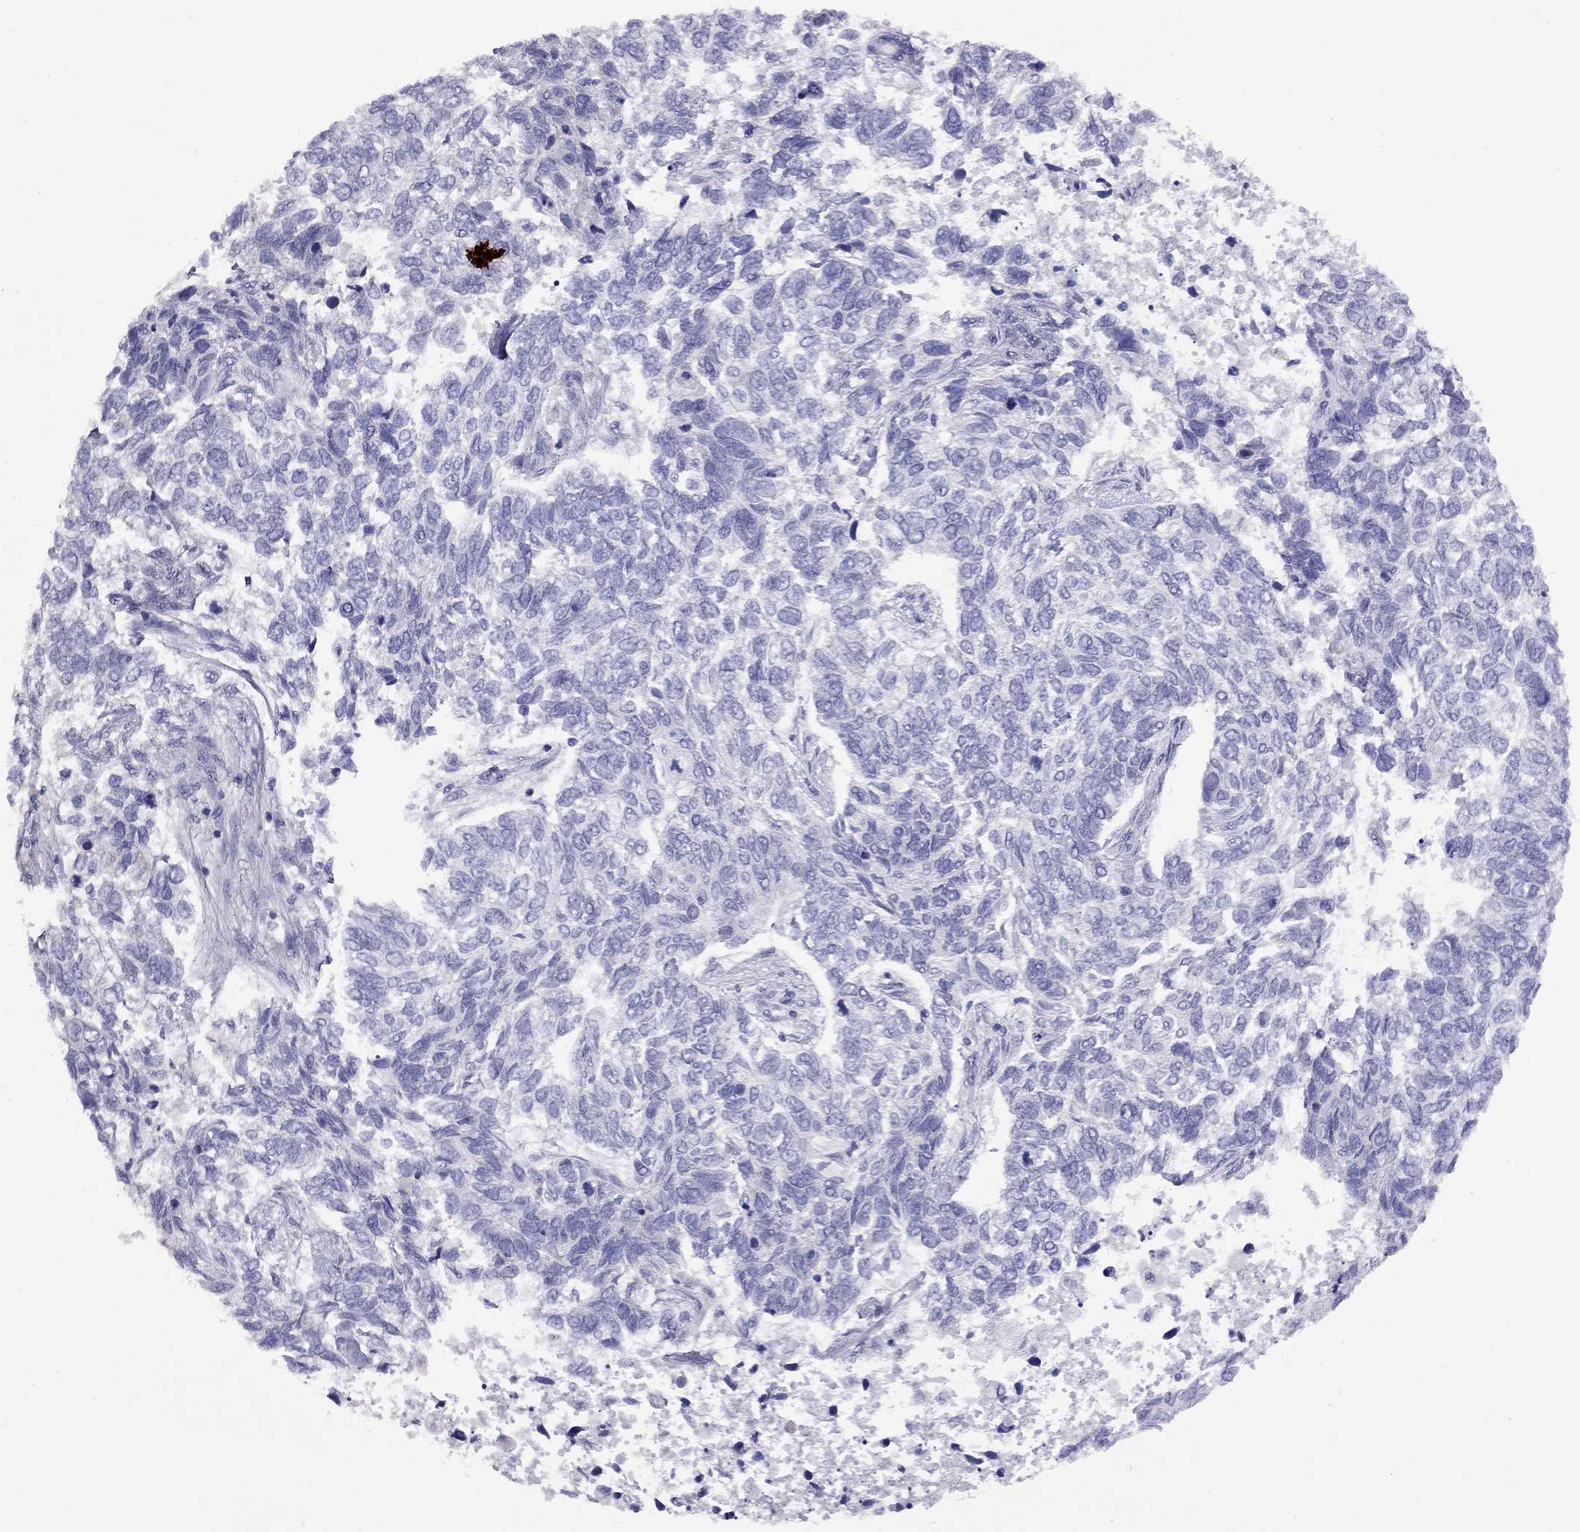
{"staining": {"intensity": "negative", "quantity": "none", "location": "none"}, "tissue": "skin cancer", "cell_type": "Tumor cells", "image_type": "cancer", "snomed": [{"axis": "morphology", "description": "Basal cell carcinoma"}, {"axis": "topography", "description": "Skin"}], "caption": "Skin cancer (basal cell carcinoma) was stained to show a protein in brown. There is no significant staining in tumor cells. The staining was performed using DAB (3,3'-diaminobenzidine) to visualize the protein expression in brown, while the nuclei were stained in blue with hematoxylin (Magnification: 20x).", "gene": "CPNE4", "patient": {"sex": "female", "age": 65}}